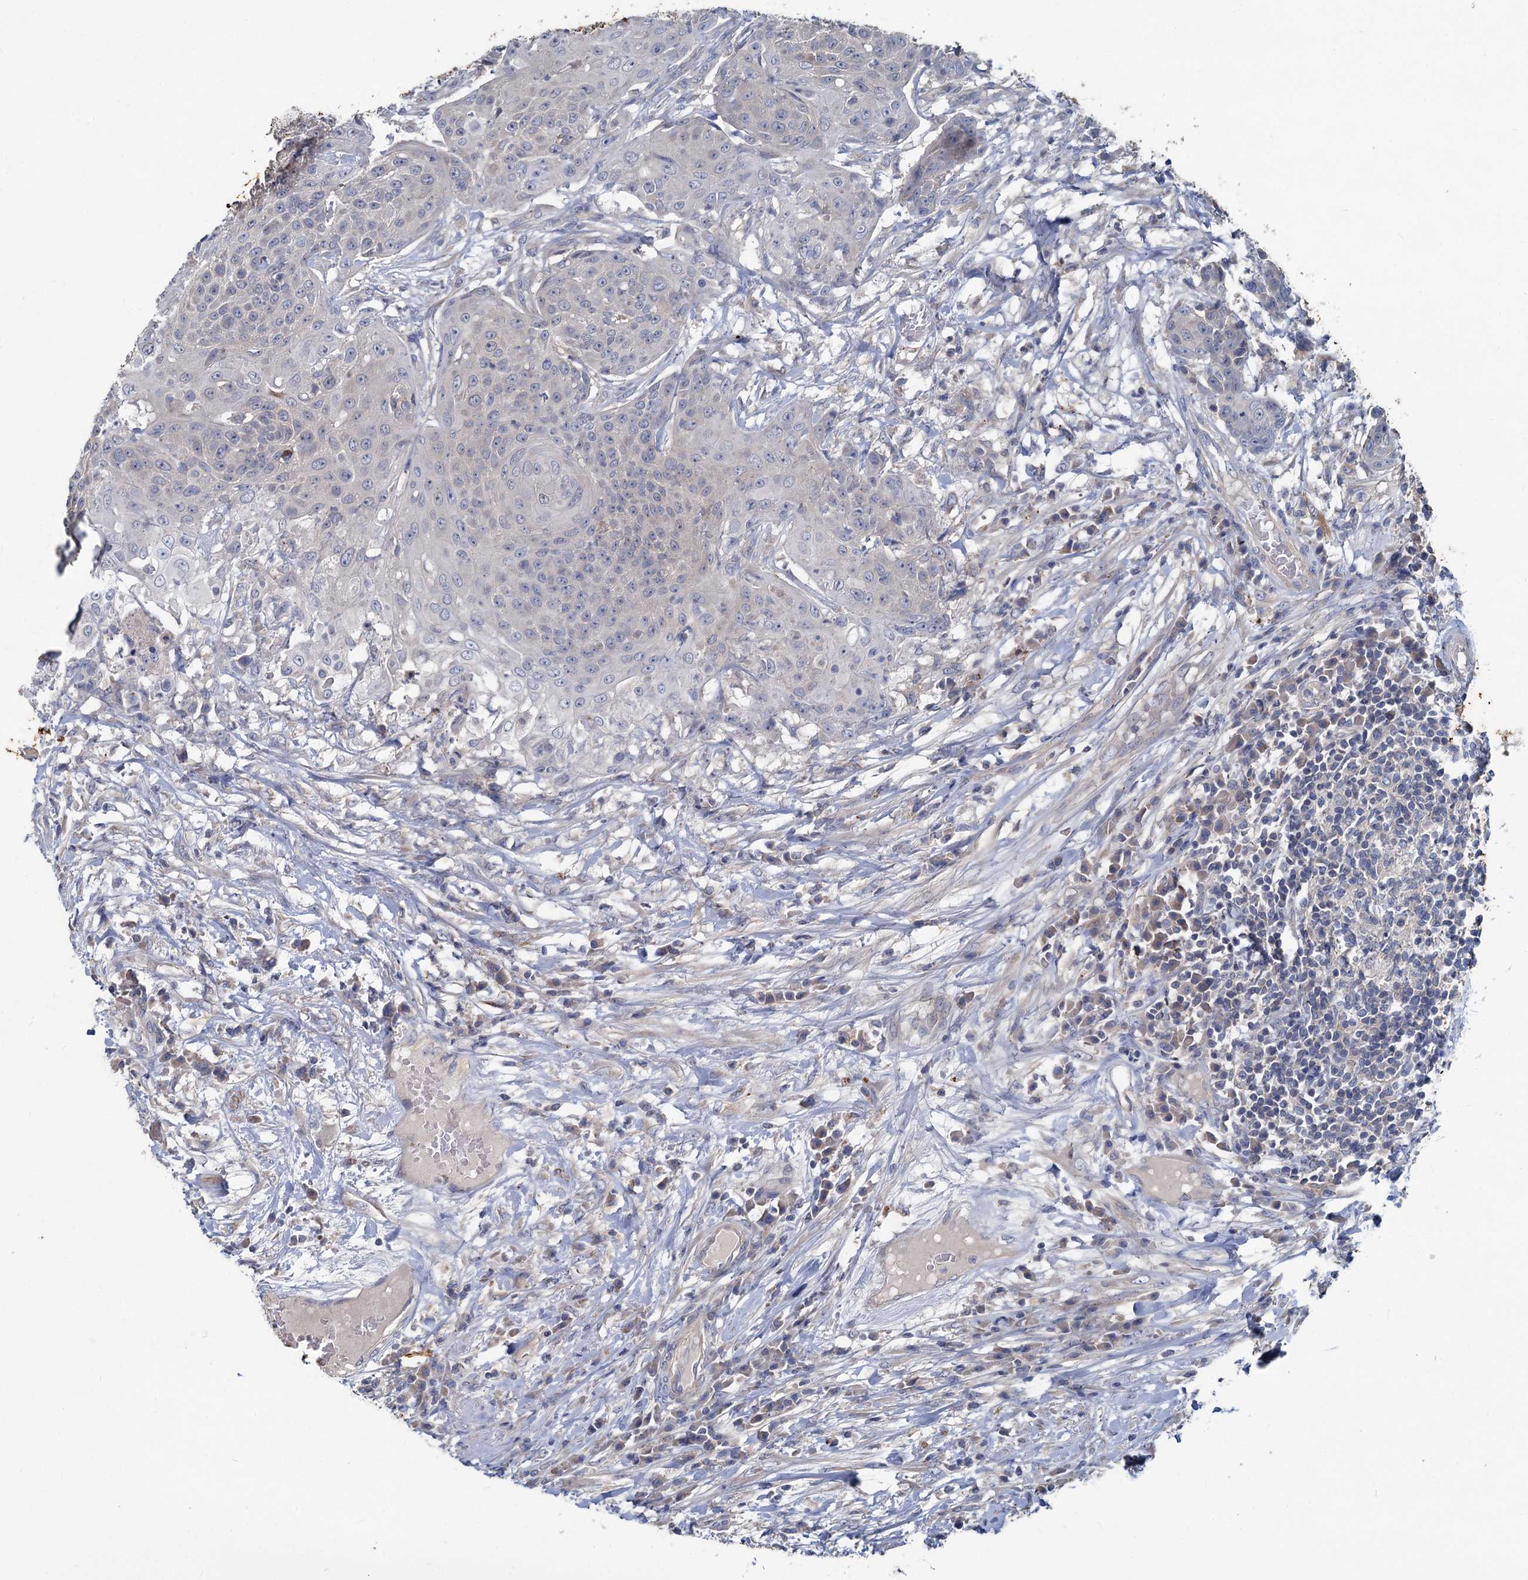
{"staining": {"intensity": "negative", "quantity": "none", "location": "none"}, "tissue": "urothelial cancer", "cell_type": "Tumor cells", "image_type": "cancer", "snomed": [{"axis": "morphology", "description": "Urothelial carcinoma, High grade"}, {"axis": "topography", "description": "Urinary bladder"}], "caption": "Immunohistochemical staining of urothelial cancer displays no significant staining in tumor cells.", "gene": "SLC2A7", "patient": {"sex": "female", "age": 63}}